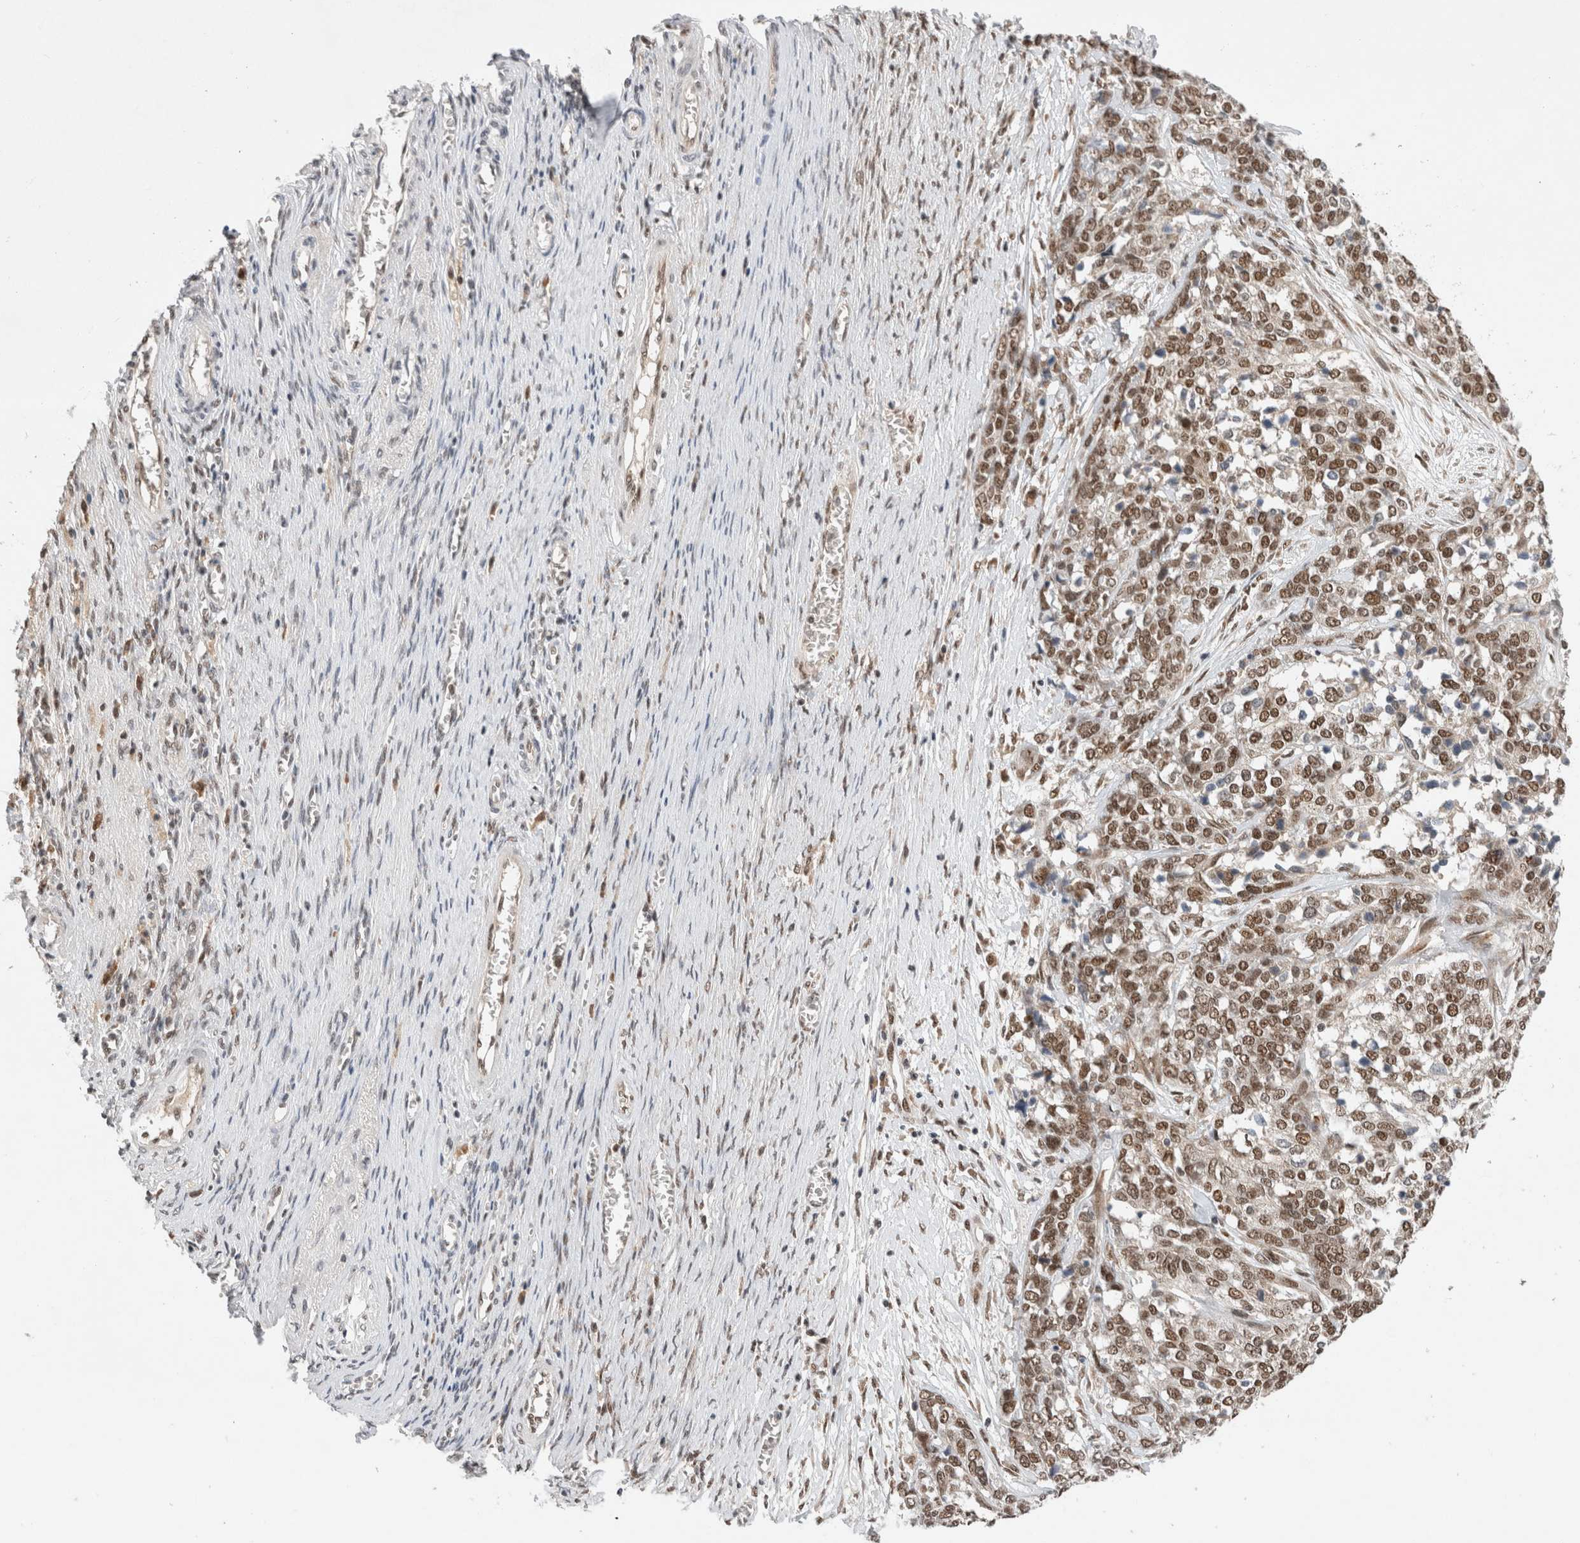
{"staining": {"intensity": "moderate", "quantity": ">75%", "location": "nuclear"}, "tissue": "ovarian cancer", "cell_type": "Tumor cells", "image_type": "cancer", "snomed": [{"axis": "morphology", "description": "Cystadenocarcinoma, serous, NOS"}, {"axis": "topography", "description": "Ovary"}], "caption": "Ovarian serous cystadenocarcinoma tissue exhibits moderate nuclear expression in approximately >75% of tumor cells, visualized by immunohistochemistry.", "gene": "NCAPG2", "patient": {"sex": "female", "age": 44}}